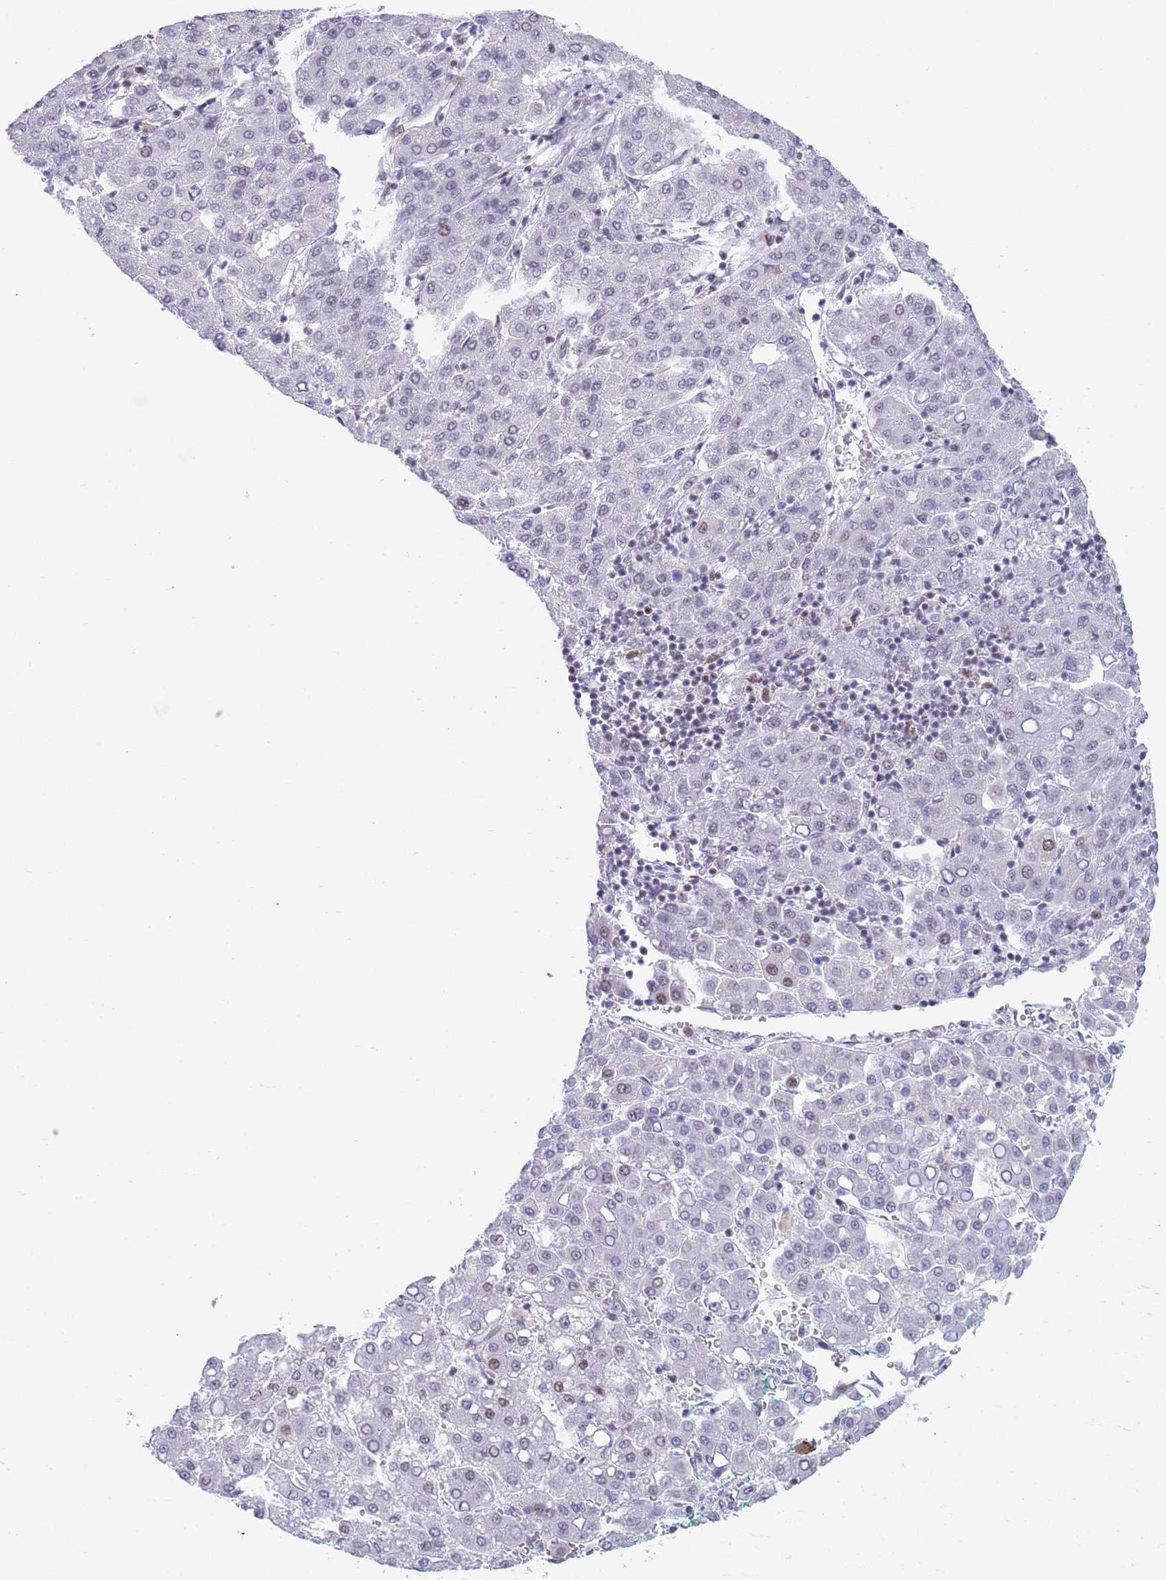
{"staining": {"intensity": "moderate", "quantity": "<25%", "location": "nuclear"}, "tissue": "liver cancer", "cell_type": "Tumor cells", "image_type": "cancer", "snomed": [{"axis": "morphology", "description": "Carcinoma, Hepatocellular, NOS"}, {"axis": "topography", "description": "Liver"}], "caption": "Tumor cells exhibit low levels of moderate nuclear positivity in about <25% of cells in hepatocellular carcinoma (liver).", "gene": "ZNF382", "patient": {"sex": "male", "age": 65}}